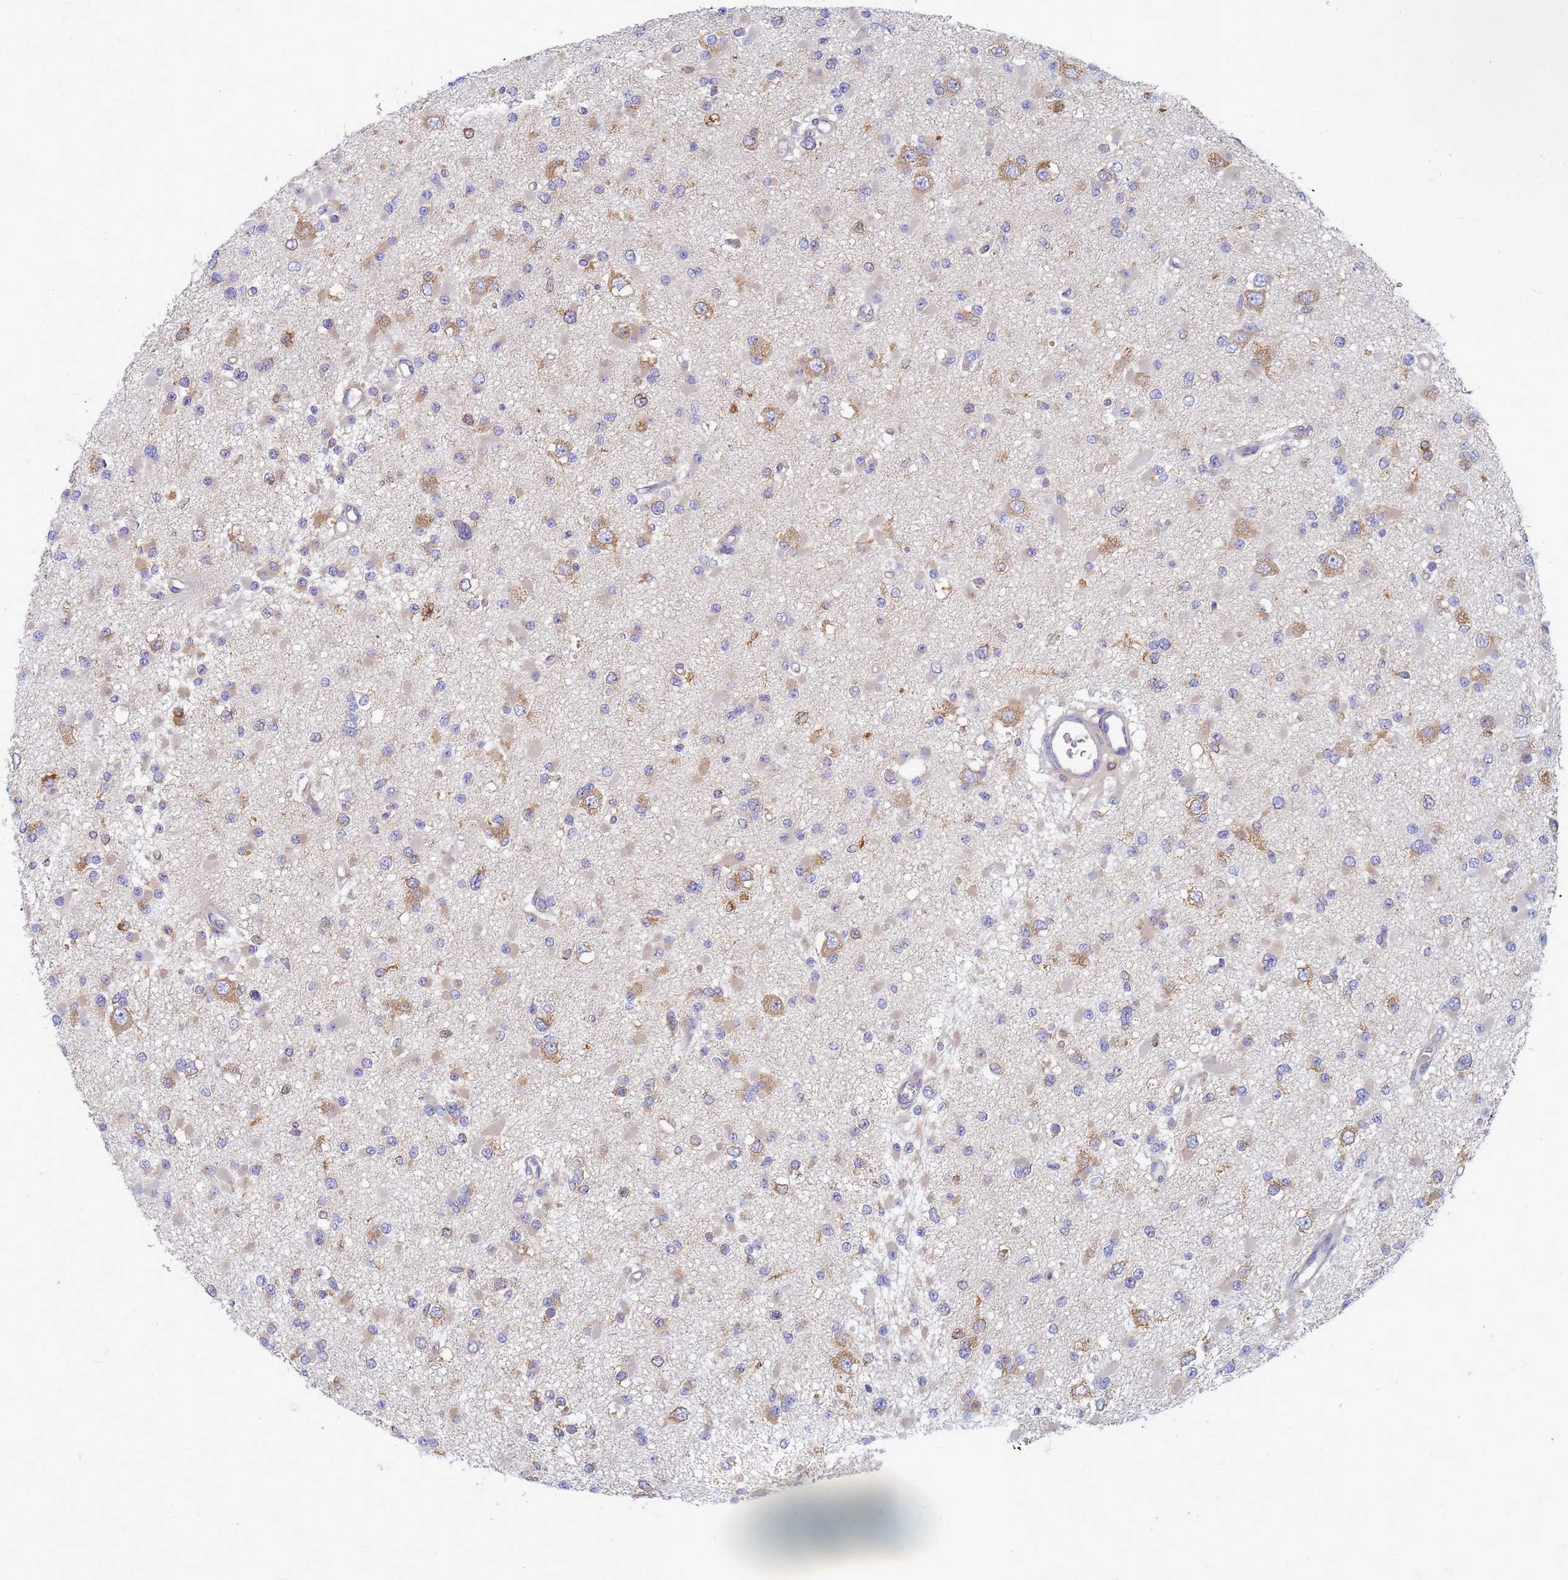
{"staining": {"intensity": "negative", "quantity": "none", "location": "none"}, "tissue": "glioma", "cell_type": "Tumor cells", "image_type": "cancer", "snomed": [{"axis": "morphology", "description": "Glioma, malignant, Low grade"}, {"axis": "topography", "description": "Brain"}], "caption": "Tumor cells are negative for protein expression in human glioma.", "gene": "EEA1", "patient": {"sex": "female", "age": 22}}